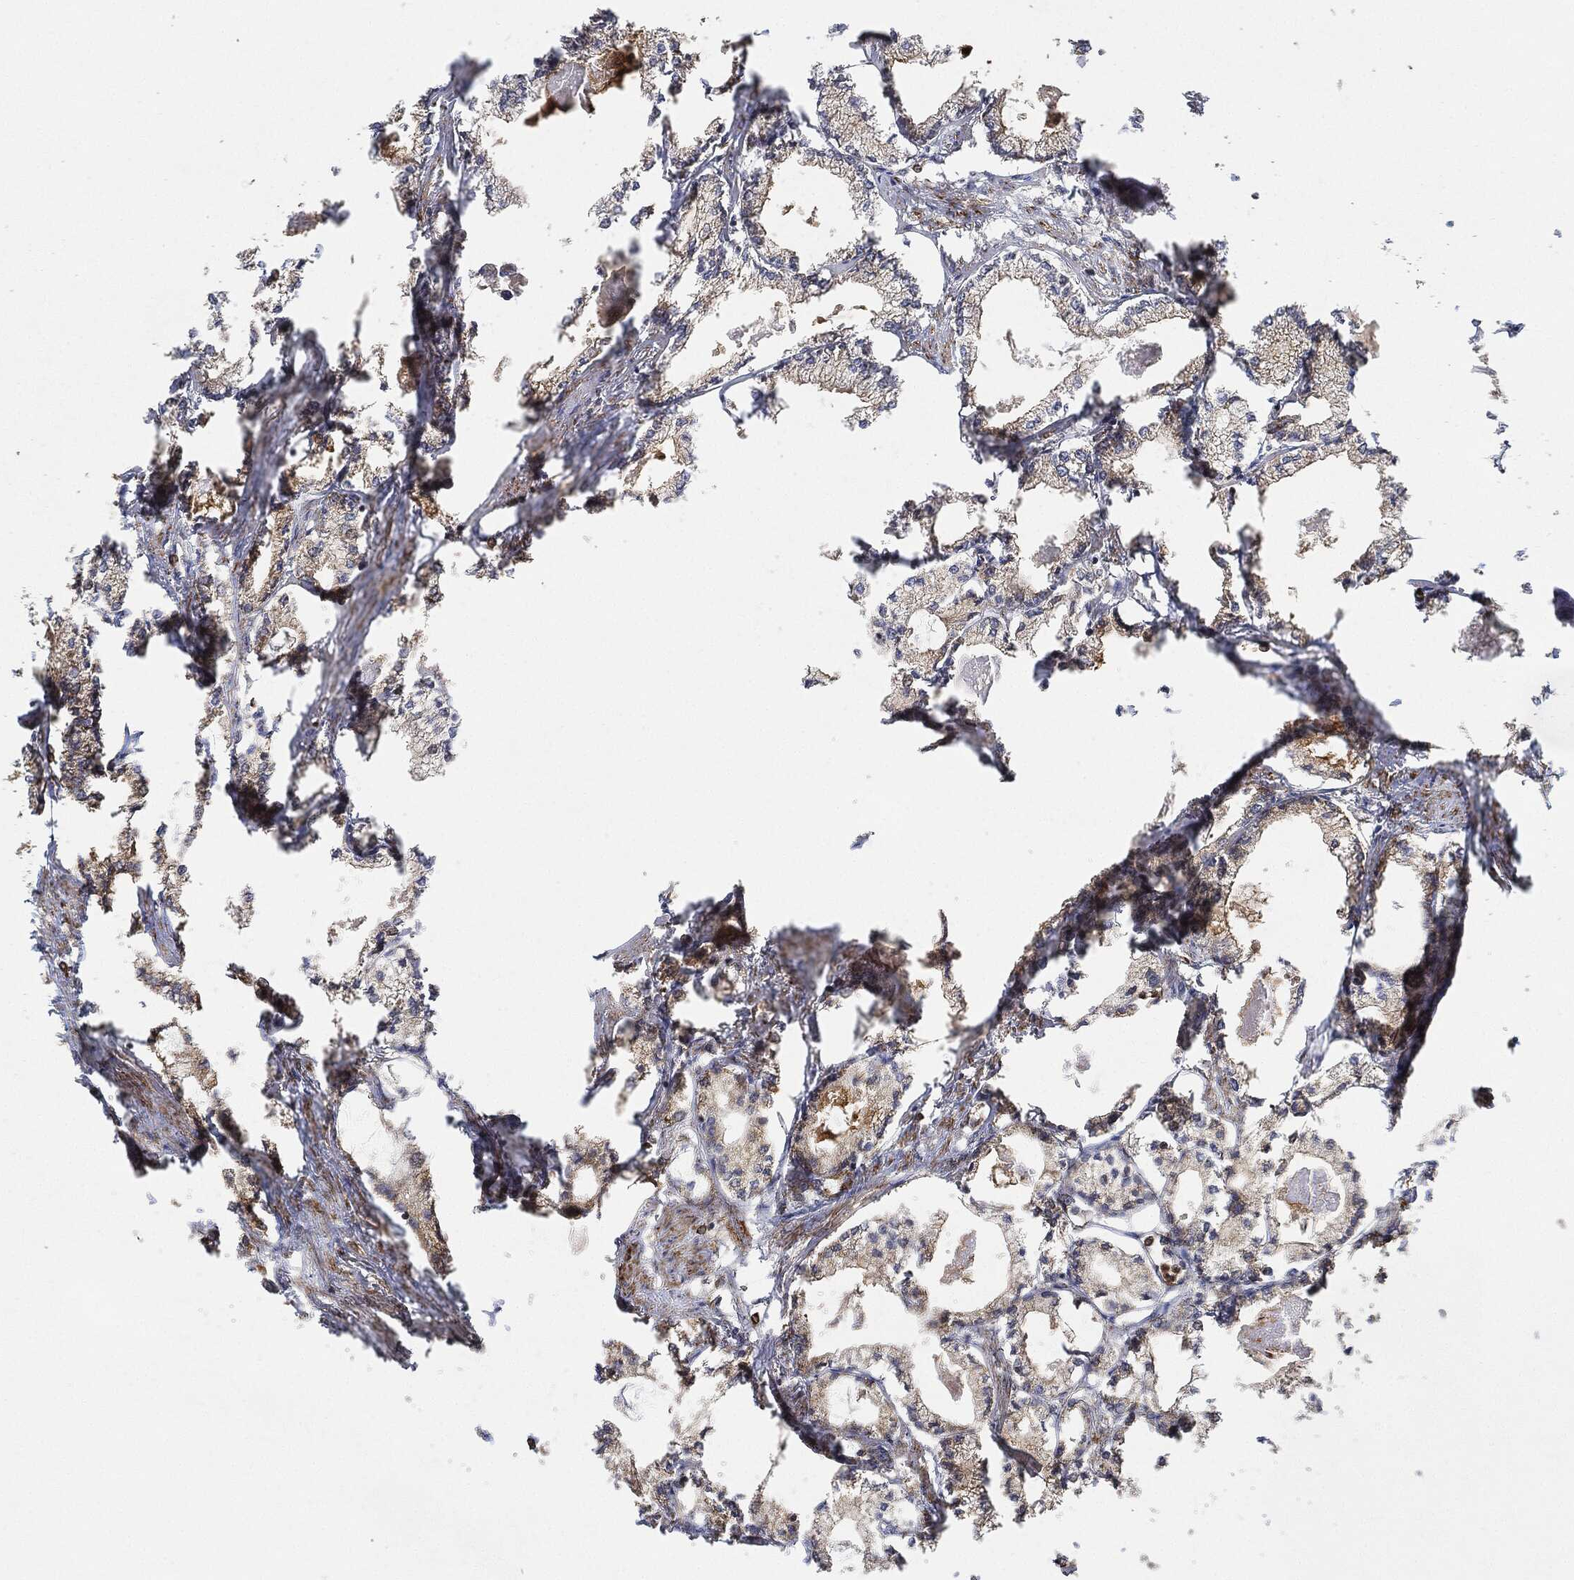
{"staining": {"intensity": "negative", "quantity": "none", "location": "none"}, "tissue": "prostate cancer", "cell_type": "Tumor cells", "image_type": "cancer", "snomed": [{"axis": "morphology", "description": "Adenocarcinoma, NOS"}, {"axis": "topography", "description": "Prostate"}], "caption": "Immunohistochemistry of prostate cancer reveals no staining in tumor cells.", "gene": "MAP3K3", "patient": {"sex": "male", "age": 56}}